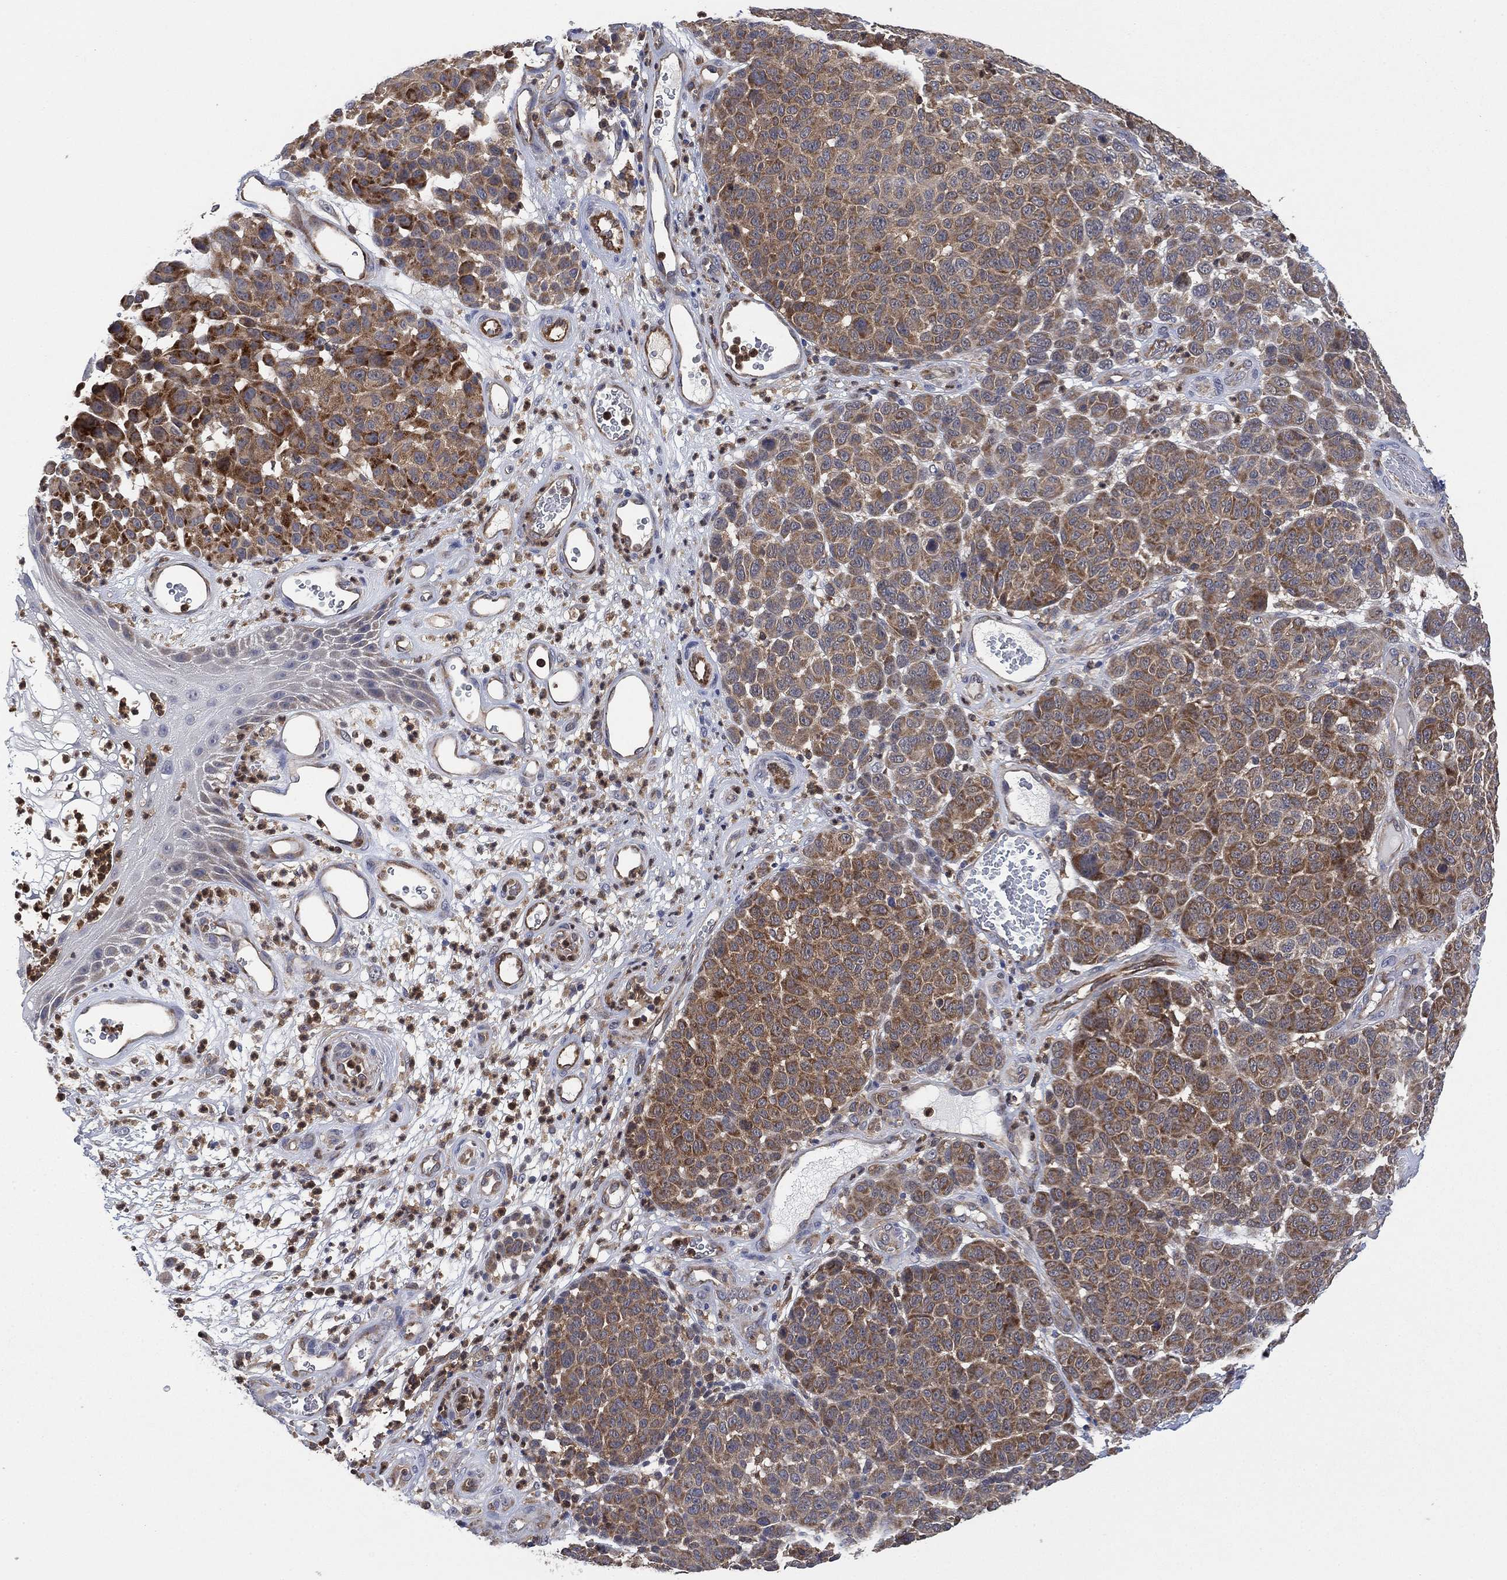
{"staining": {"intensity": "moderate", "quantity": "25%-75%", "location": "cytoplasmic/membranous"}, "tissue": "melanoma", "cell_type": "Tumor cells", "image_type": "cancer", "snomed": [{"axis": "morphology", "description": "Malignant melanoma, NOS"}, {"axis": "topography", "description": "Skin"}], "caption": "Immunohistochemistry histopathology image of neoplastic tissue: malignant melanoma stained using IHC shows medium levels of moderate protein expression localized specifically in the cytoplasmic/membranous of tumor cells, appearing as a cytoplasmic/membranous brown color.", "gene": "FES", "patient": {"sex": "male", "age": 59}}